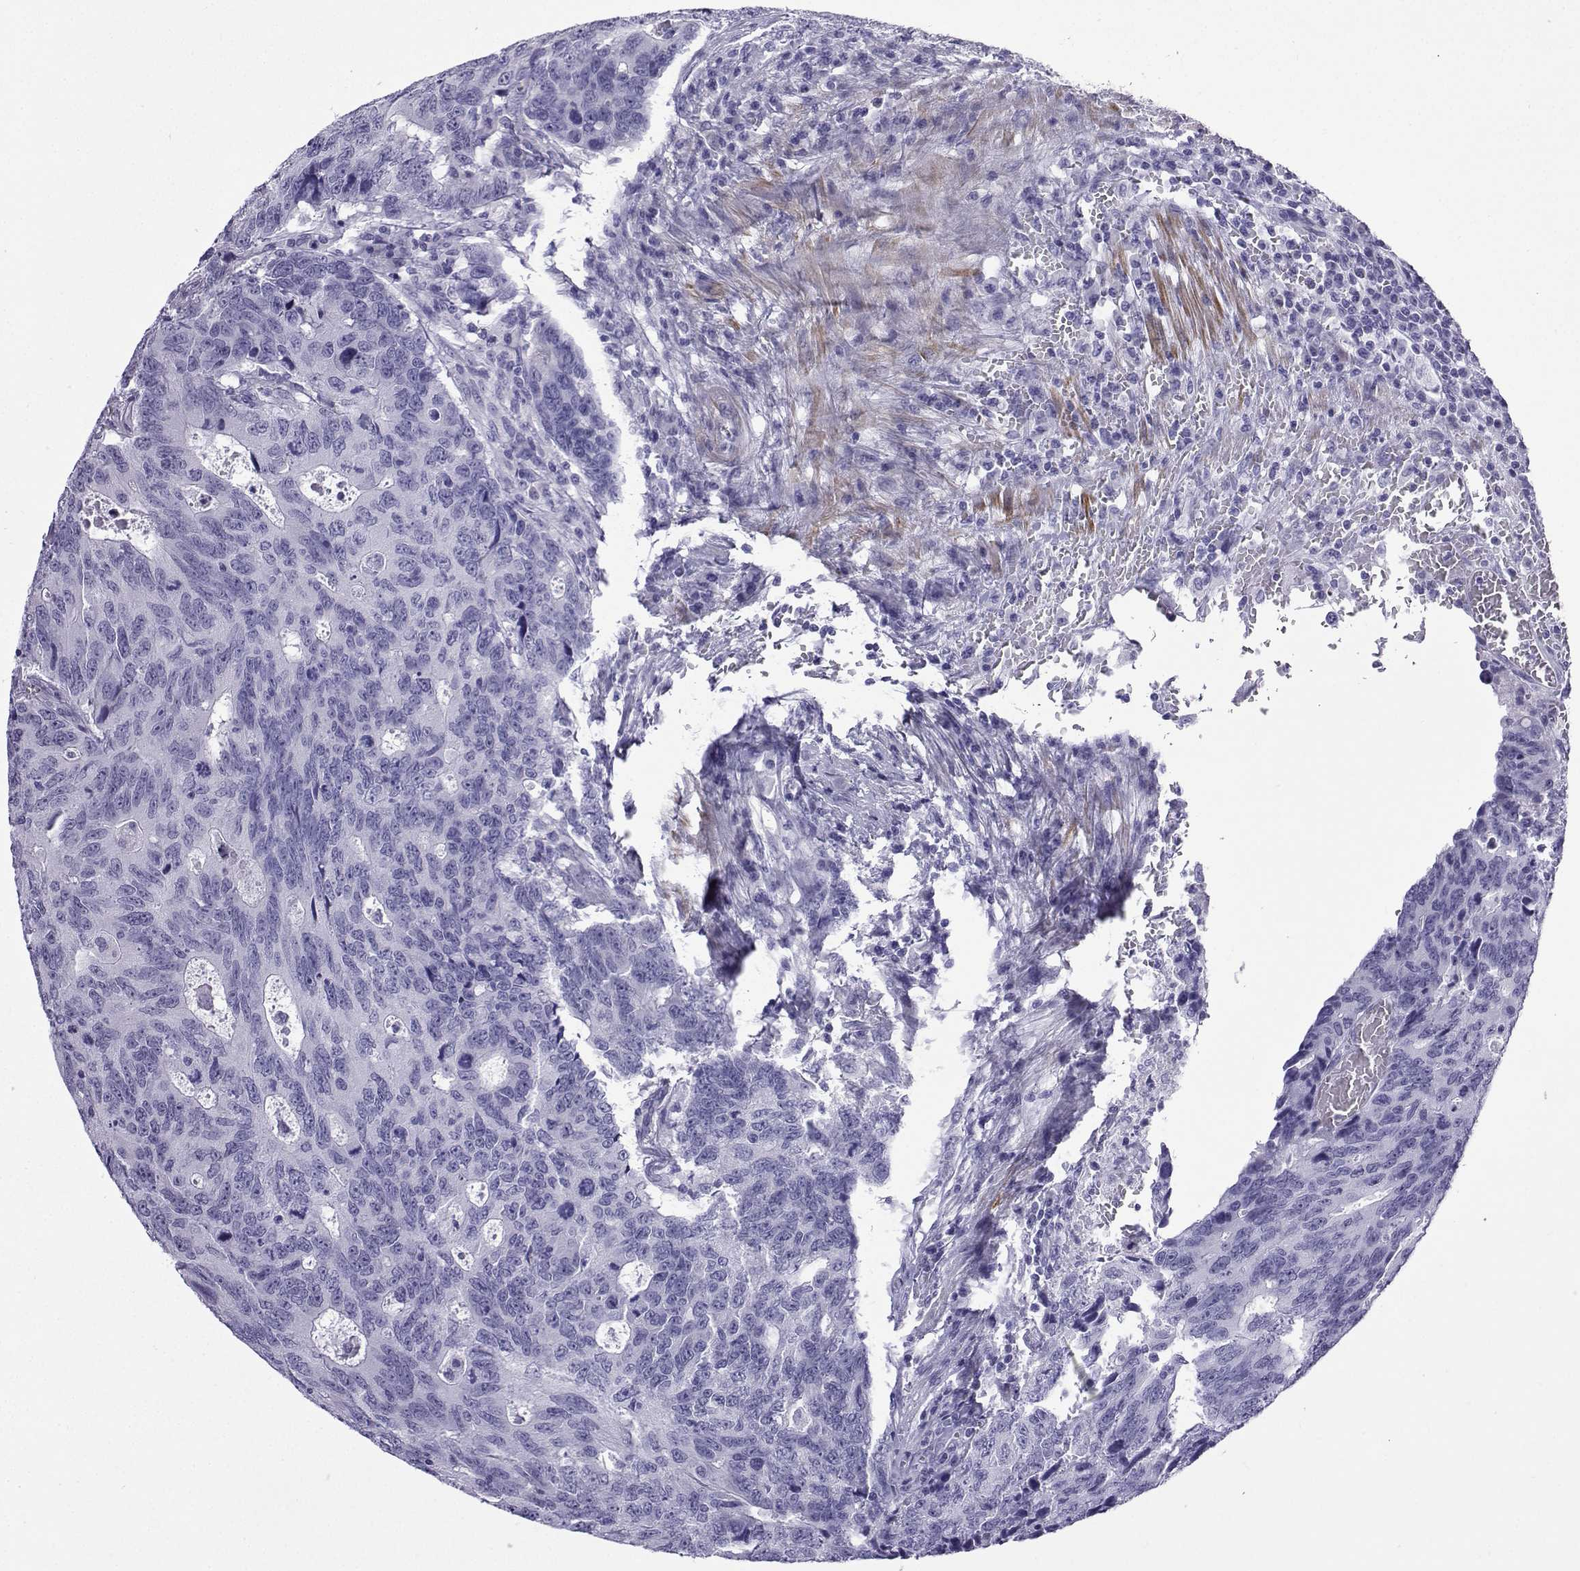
{"staining": {"intensity": "negative", "quantity": "none", "location": "none"}, "tissue": "colorectal cancer", "cell_type": "Tumor cells", "image_type": "cancer", "snomed": [{"axis": "morphology", "description": "Adenocarcinoma, NOS"}, {"axis": "topography", "description": "Colon"}], "caption": "An immunohistochemistry (IHC) image of colorectal cancer (adenocarcinoma) is shown. There is no staining in tumor cells of colorectal cancer (adenocarcinoma).", "gene": "KCNF1", "patient": {"sex": "female", "age": 77}}